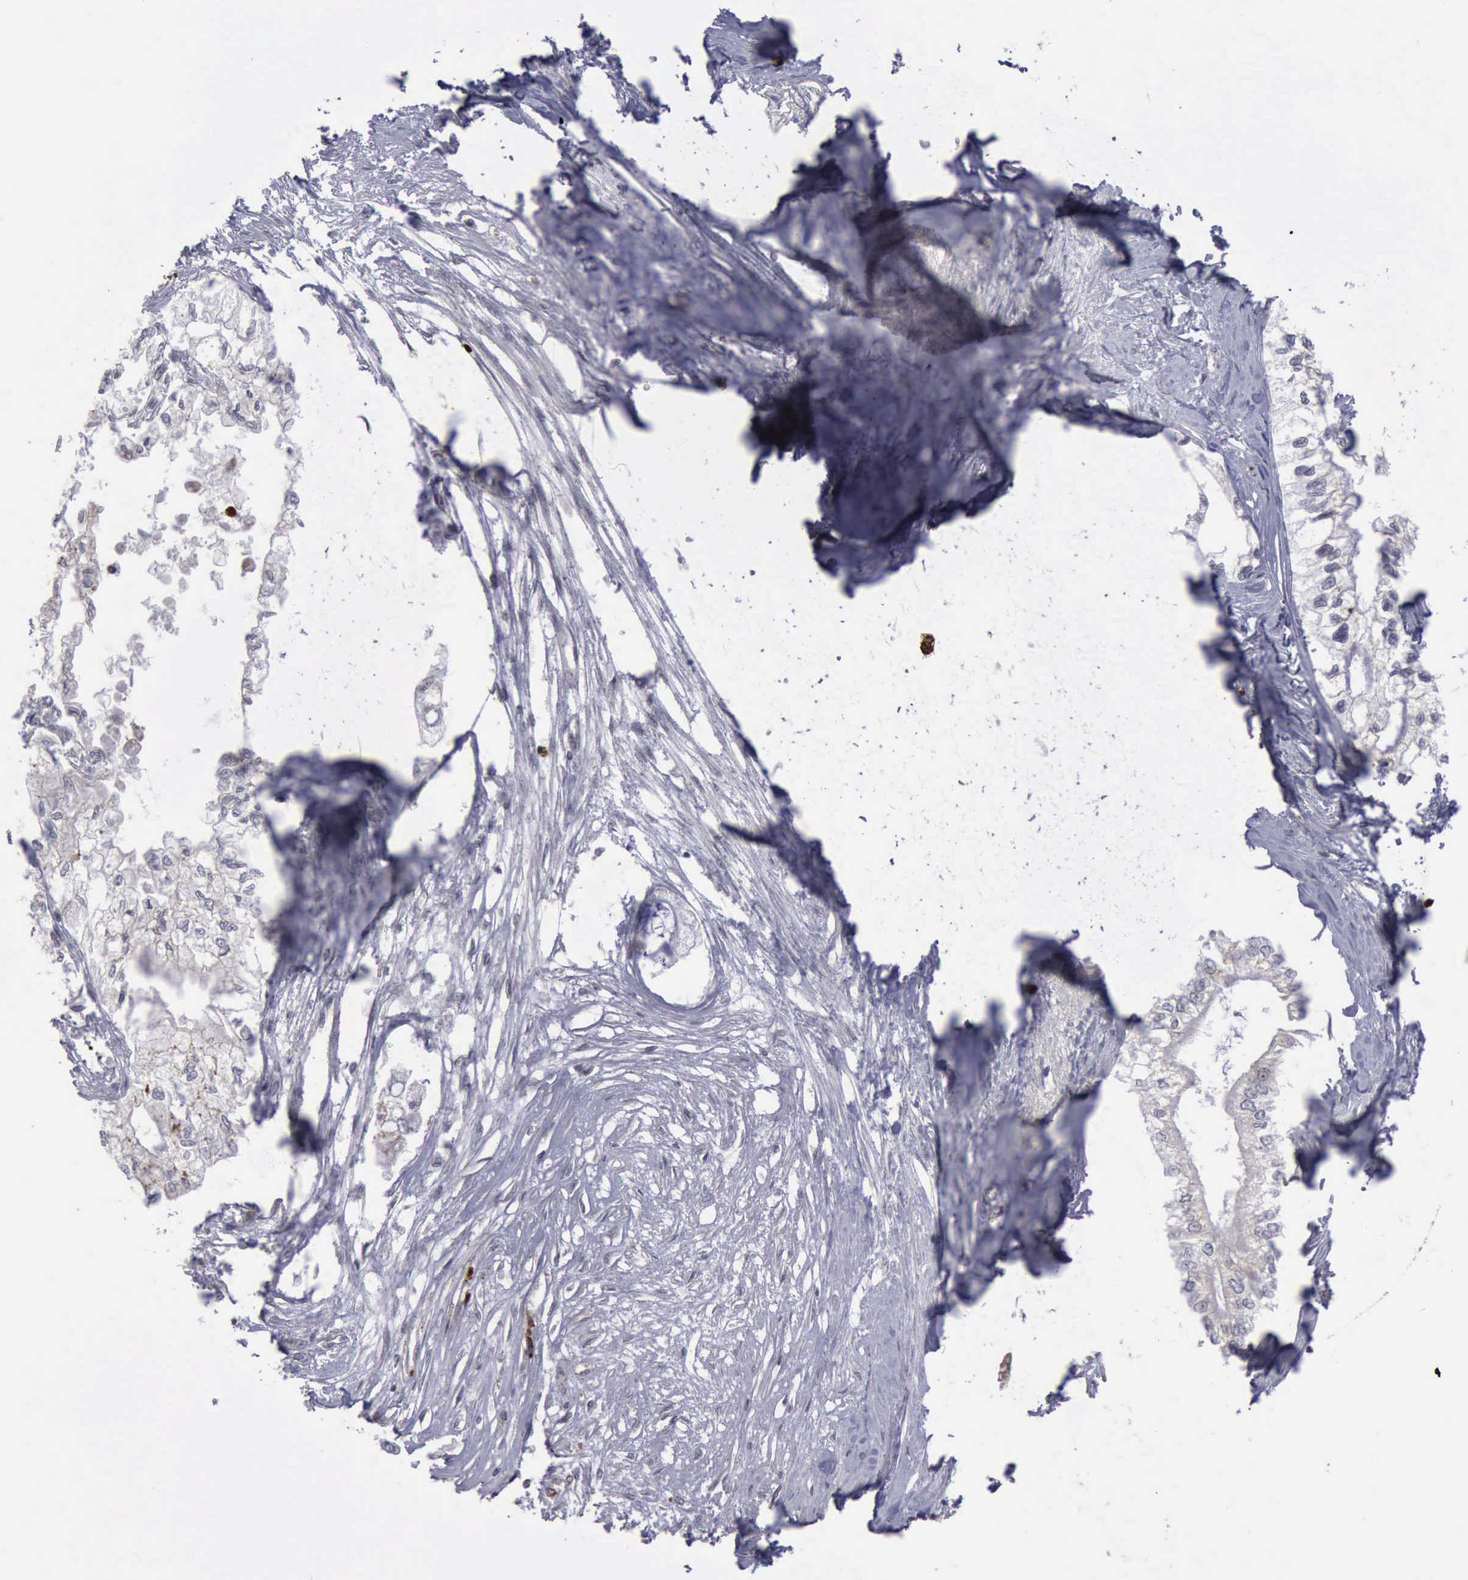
{"staining": {"intensity": "negative", "quantity": "none", "location": "none"}, "tissue": "pancreatic cancer", "cell_type": "Tumor cells", "image_type": "cancer", "snomed": [{"axis": "morphology", "description": "Adenocarcinoma, NOS"}, {"axis": "topography", "description": "Pancreas"}], "caption": "This image is of pancreatic cancer stained with immunohistochemistry to label a protein in brown with the nuclei are counter-stained blue. There is no positivity in tumor cells.", "gene": "MMP9", "patient": {"sex": "male", "age": 79}}